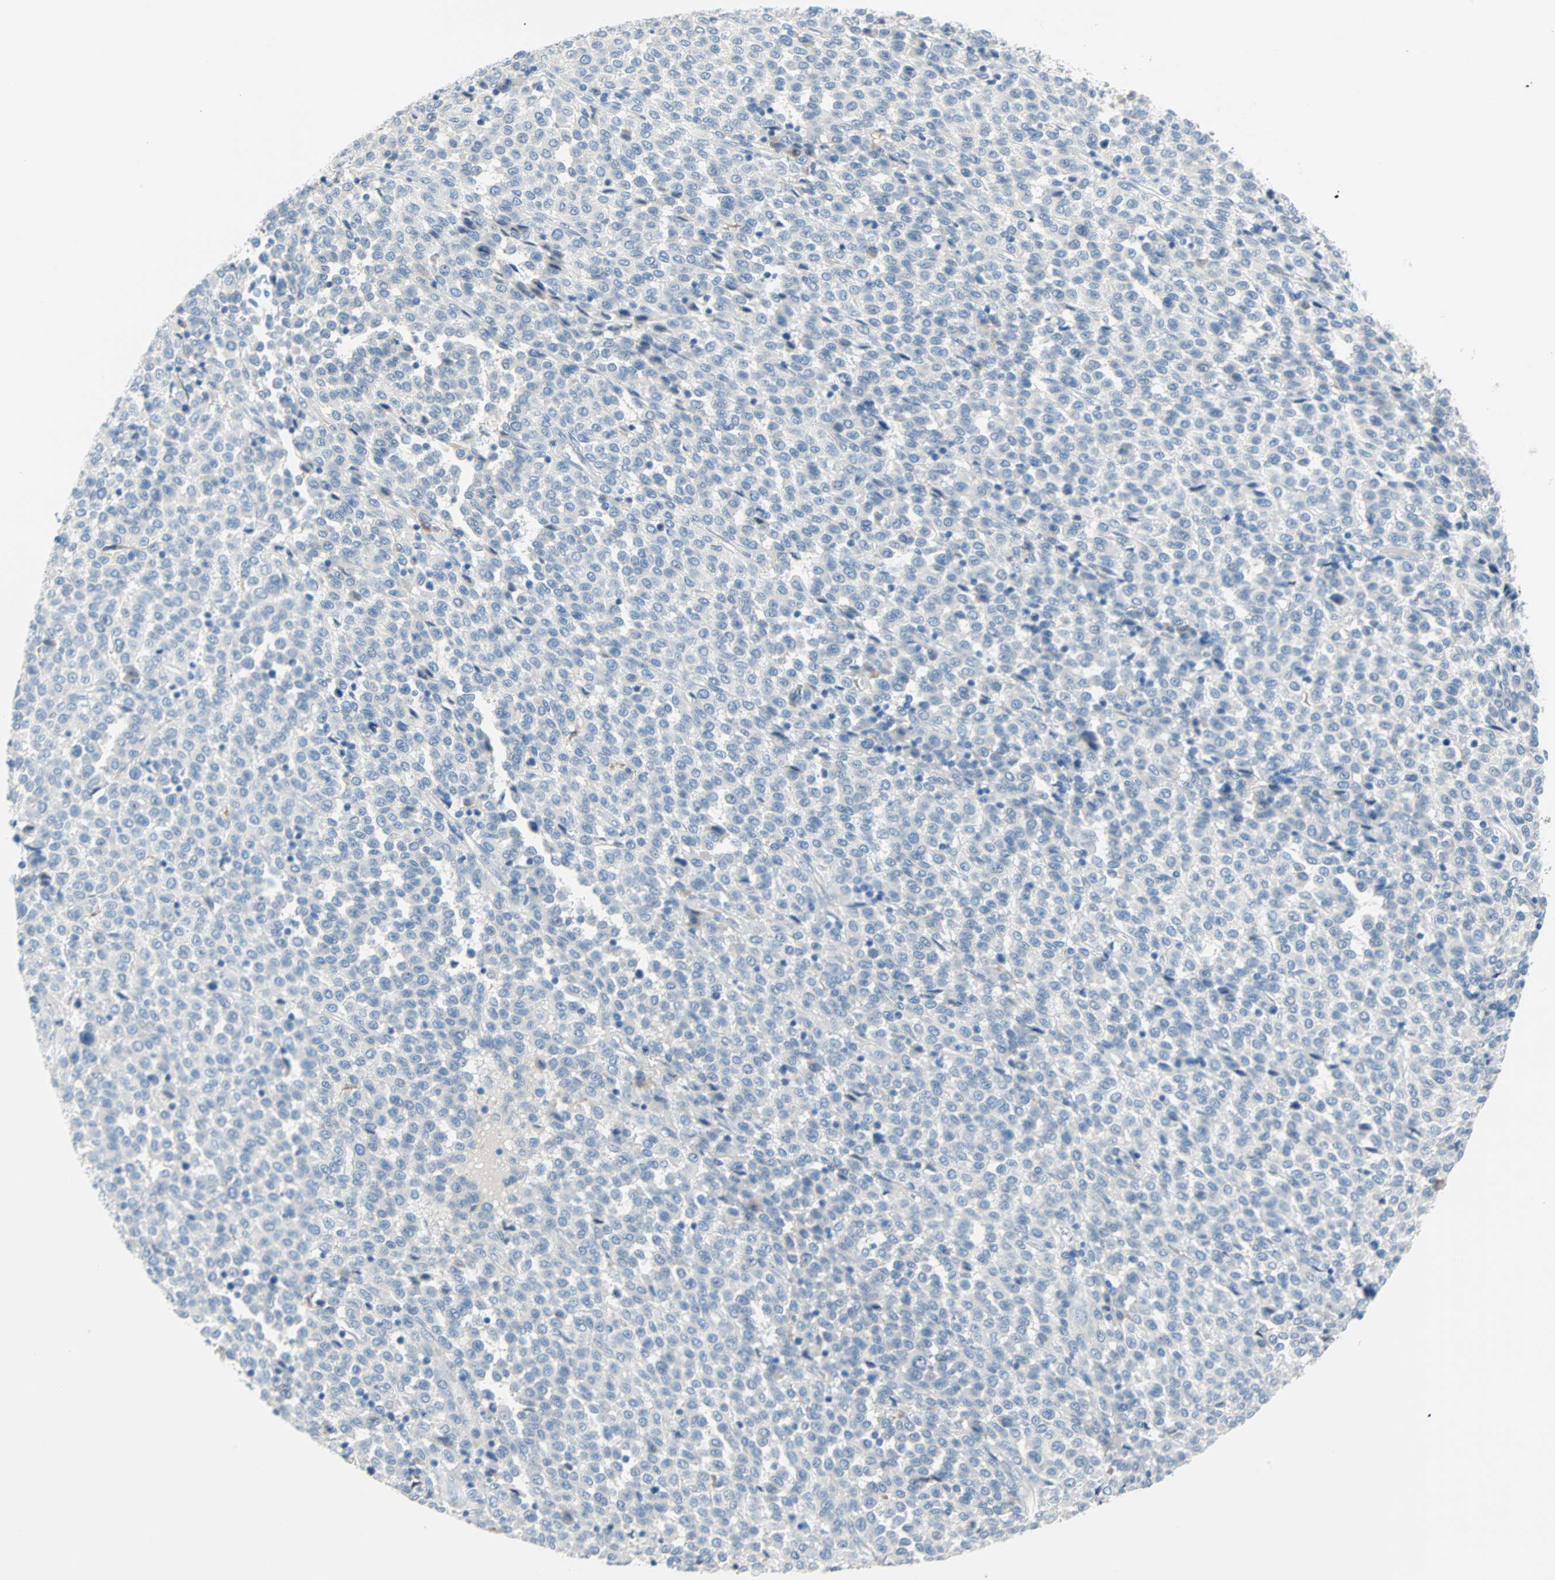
{"staining": {"intensity": "negative", "quantity": "none", "location": "none"}, "tissue": "melanoma", "cell_type": "Tumor cells", "image_type": "cancer", "snomed": [{"axis": "morphology", "description": "Malignant melanoma, Metastatic site"}, {"axis": "topography", "description": "Pancreas"}], "caption": "High power microscopy image of an IHC histopathology image of melanoma, revealing no significant staining in tumor cells.", "gene": "PDPN", "patient": {"sex": "female", "age": 30}}